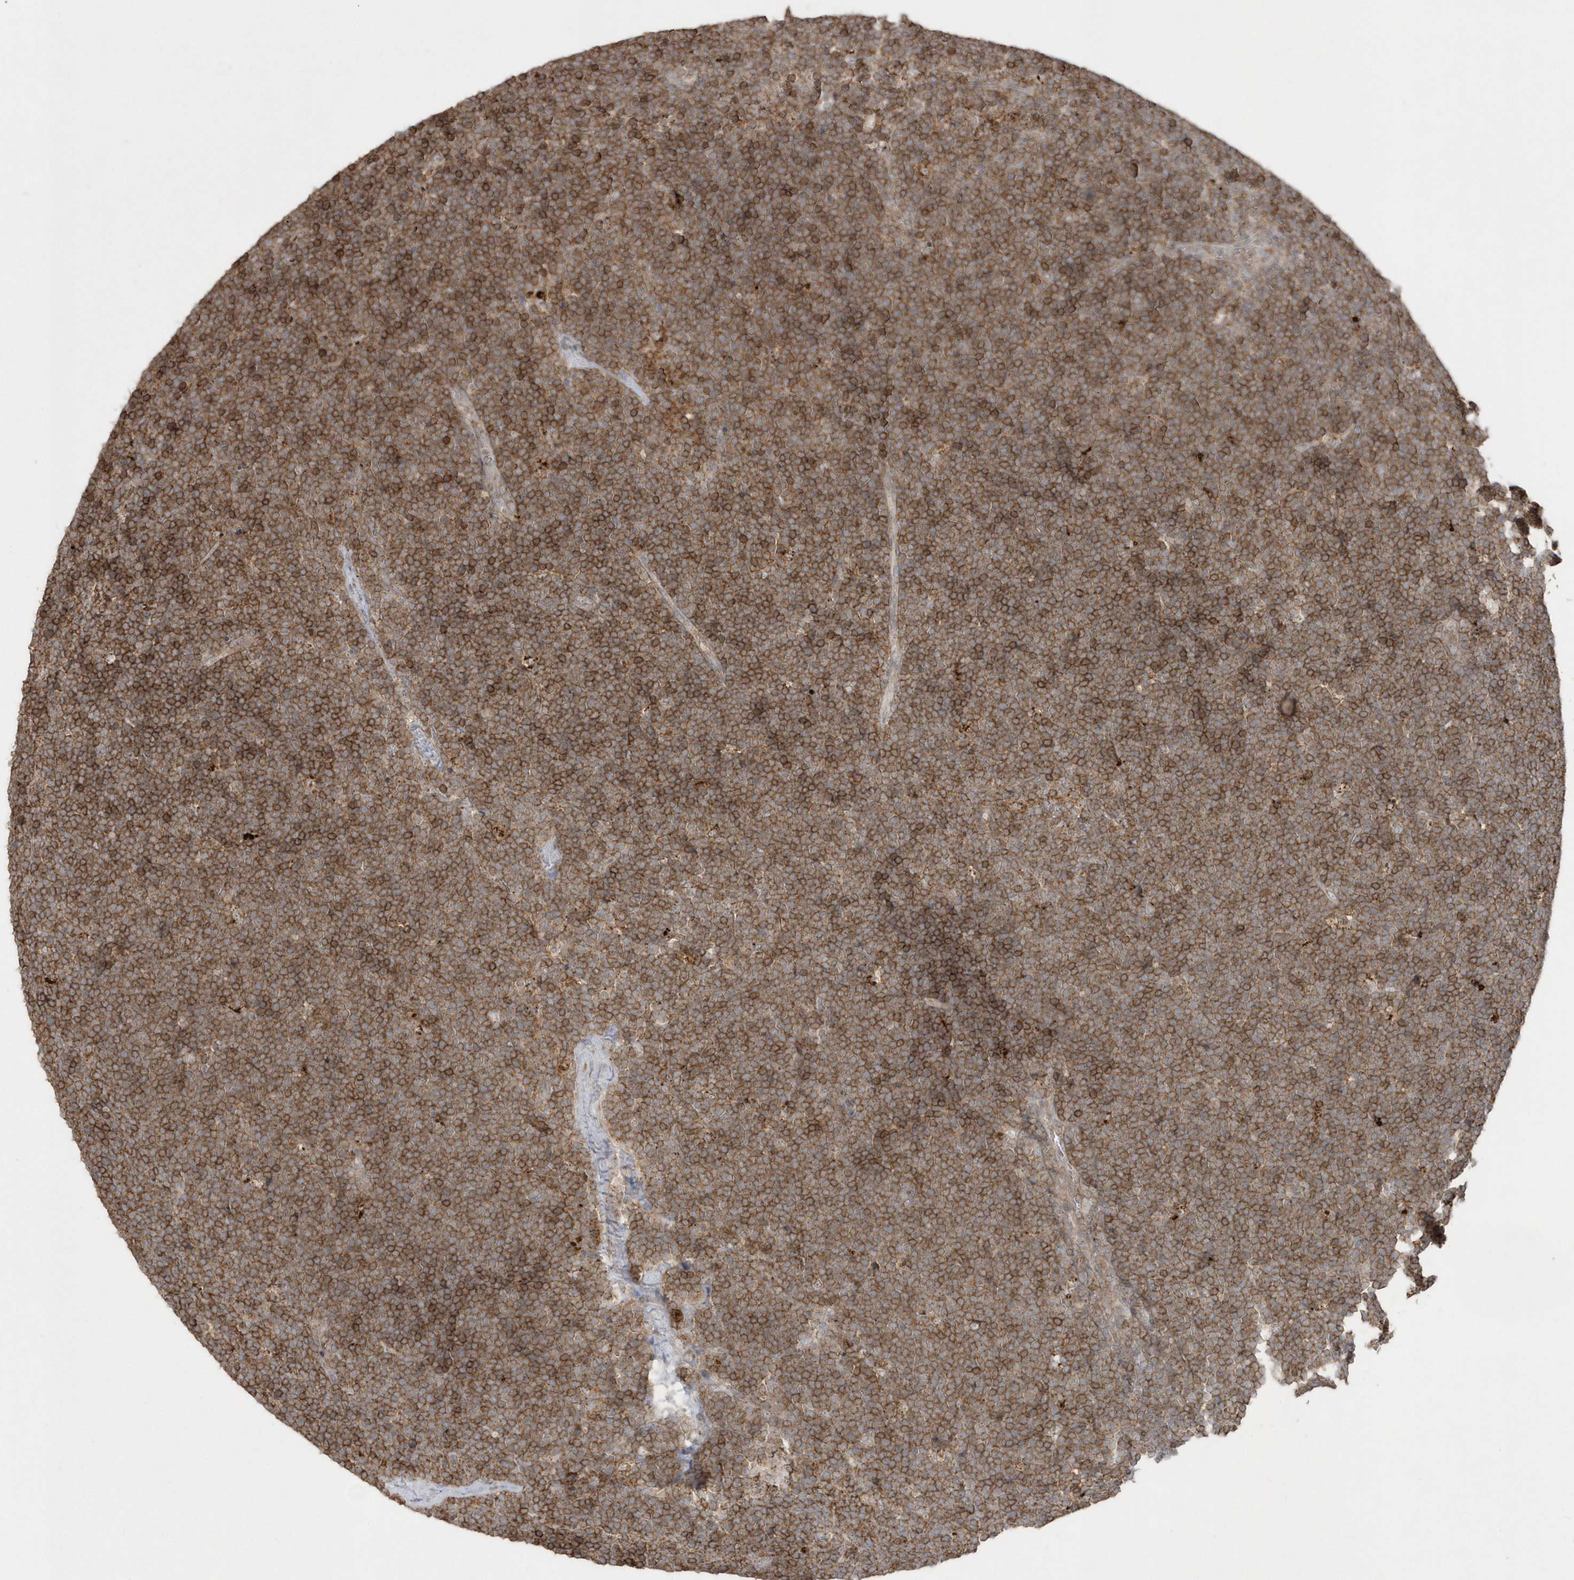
{"staining": {"intensity": "strong", "quantity": ">75%", "location": "cytoplasmic/membranous"}, "tissue": "lymphoma", "cell_type": "Tumor cells", "image_type": "cancer", "snomed": [{"axis": "morphology", "description": "Malignant lymphoma, non-Hodgkin's type, High grade"}, {"axis": "topography", "description": "Lymph node"}], "caption": "Immunohistochemical staining of human lymphoma exhibits high levels of strong cytoplasmic/membranous staining in about >75% of tumor cells. Using DAB (3,3'-diaminobenzidine) (brown) and hematoxylin (blue) stains, captured at high magnification using brightfield microscopy.", "gene": "GEMIN6", "patient": {"sex": "male", "age": 13}}